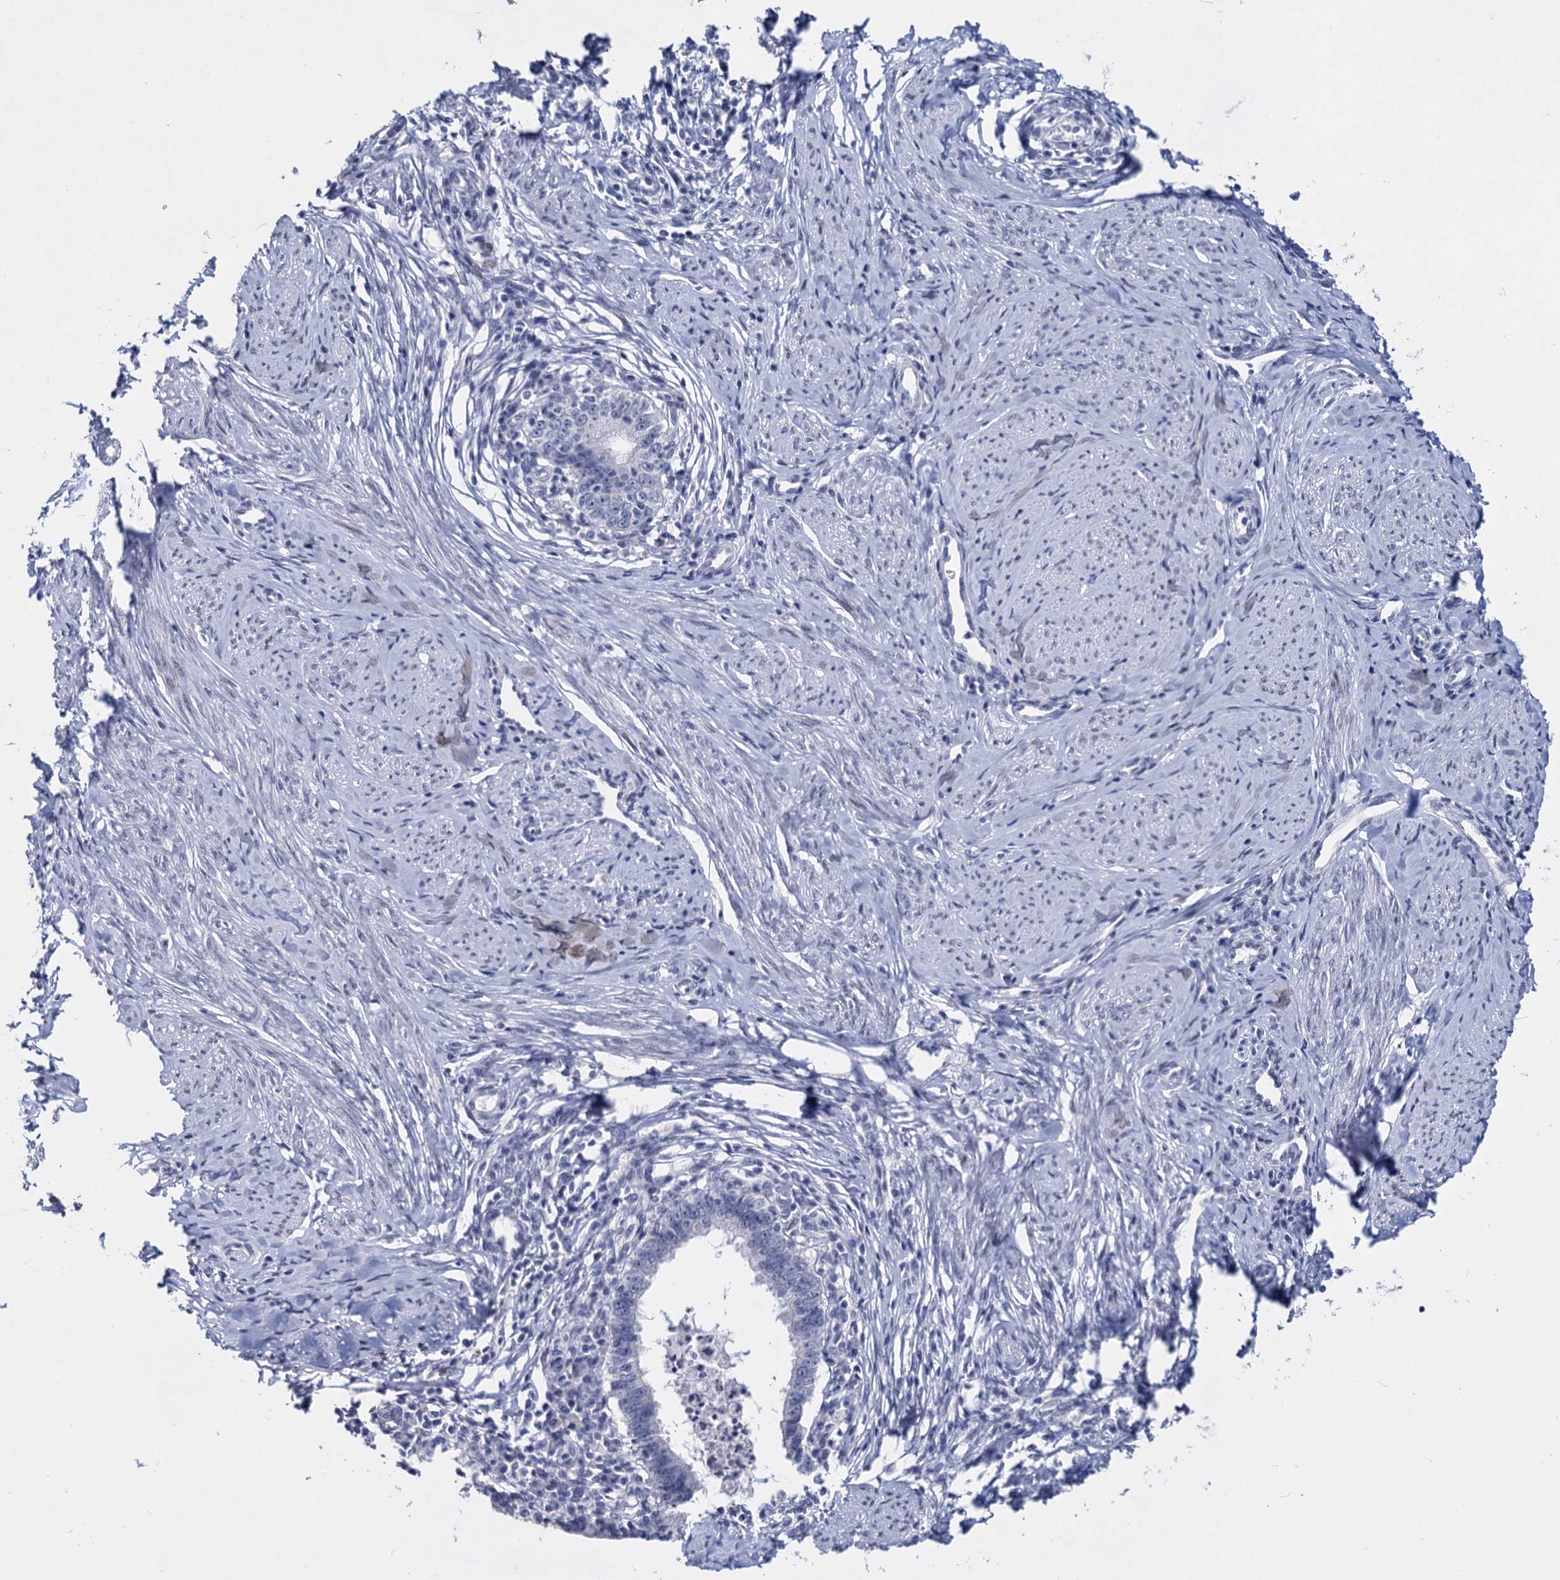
{"staining": {"intensity": "negative", "quantity": "none", "location": "none"}, "tissue": "cervical cancer", "cell_type": "Tumor cells", "image_type": "cancer", "snomed": [{"axis": "morphology", "description": "Adenocarcinoma, NOS"}, {"axis": "topography", "description": "Cervix"}], "caption": "DAB (3,3'-diaminobenzidine) immunohistochemical staining of human adenocarcinoma (cervical) demonstrates no significant positivity in tumor cells.", "gene": "MAGEA4", "patient": {"sex": "female", "age": 36}}